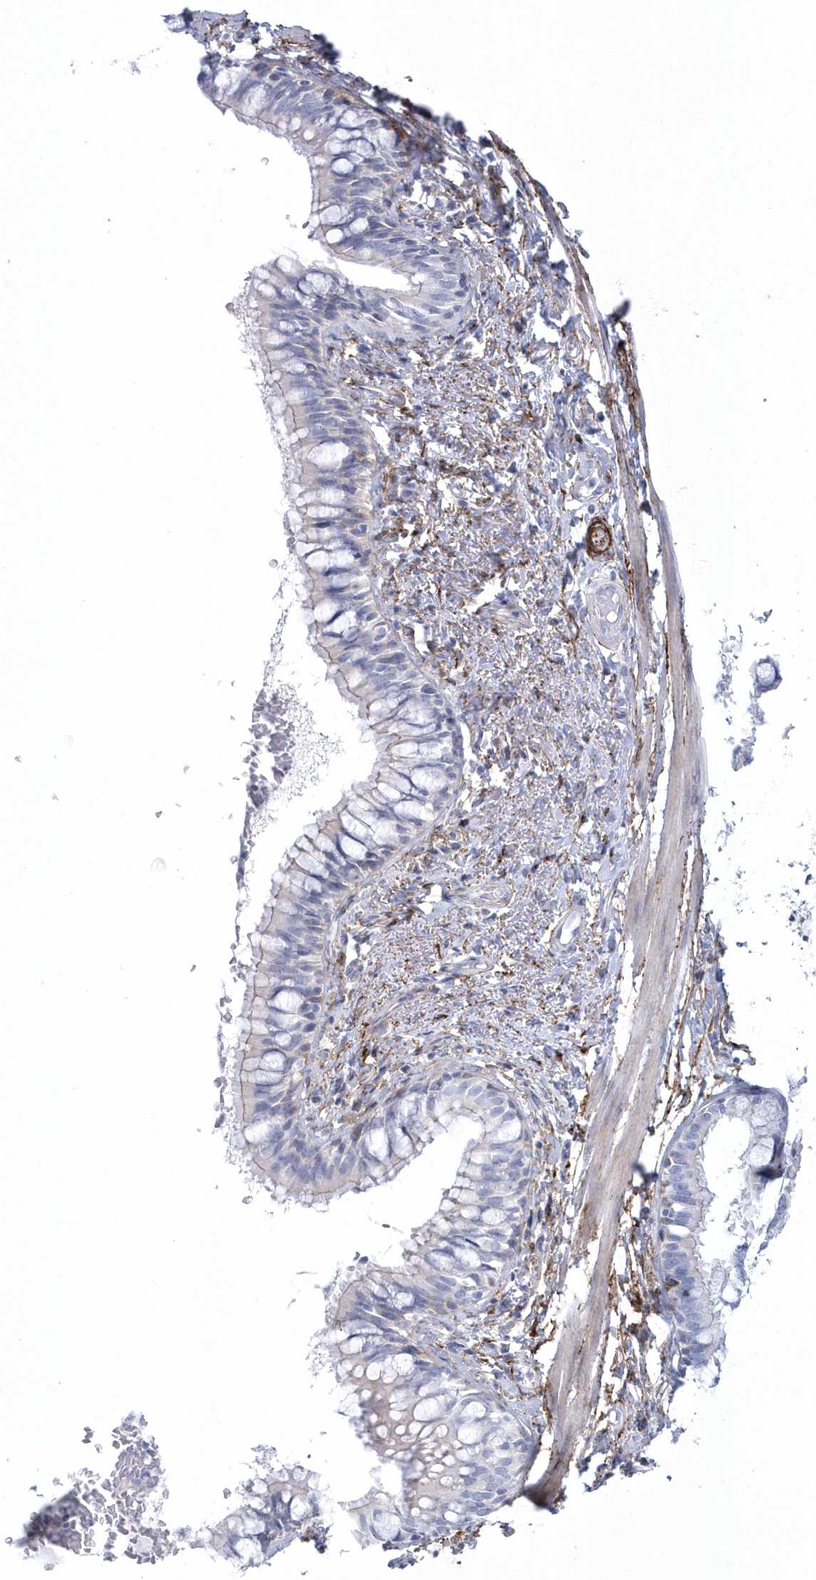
{"staining": {"intensity": "negative", "quantity": "none", "location": "none"}, "tissue": "bronchus", "cell_type": "Respiratory epithelial cells", "image_type": "normal", "snomed": [{"axis": "morphology", "description": "Normal tissue, NOS"}, {"axis": "topography", "description": "Cartilage tissue"}, {"axis": "topography", "description": "Bronchus"}], "caption": "Immunohistochemical staining of normal human bronchus exhibits no significant positivity in respiratory epithelial cells. The staining was performed using DAB to visualize the protein expression in brown, while the nuclei were stained in blue with hematoxylin (Magnification: 20x).", "gene": "WDR27", "patient": {"sex": "female", "age": 36}}